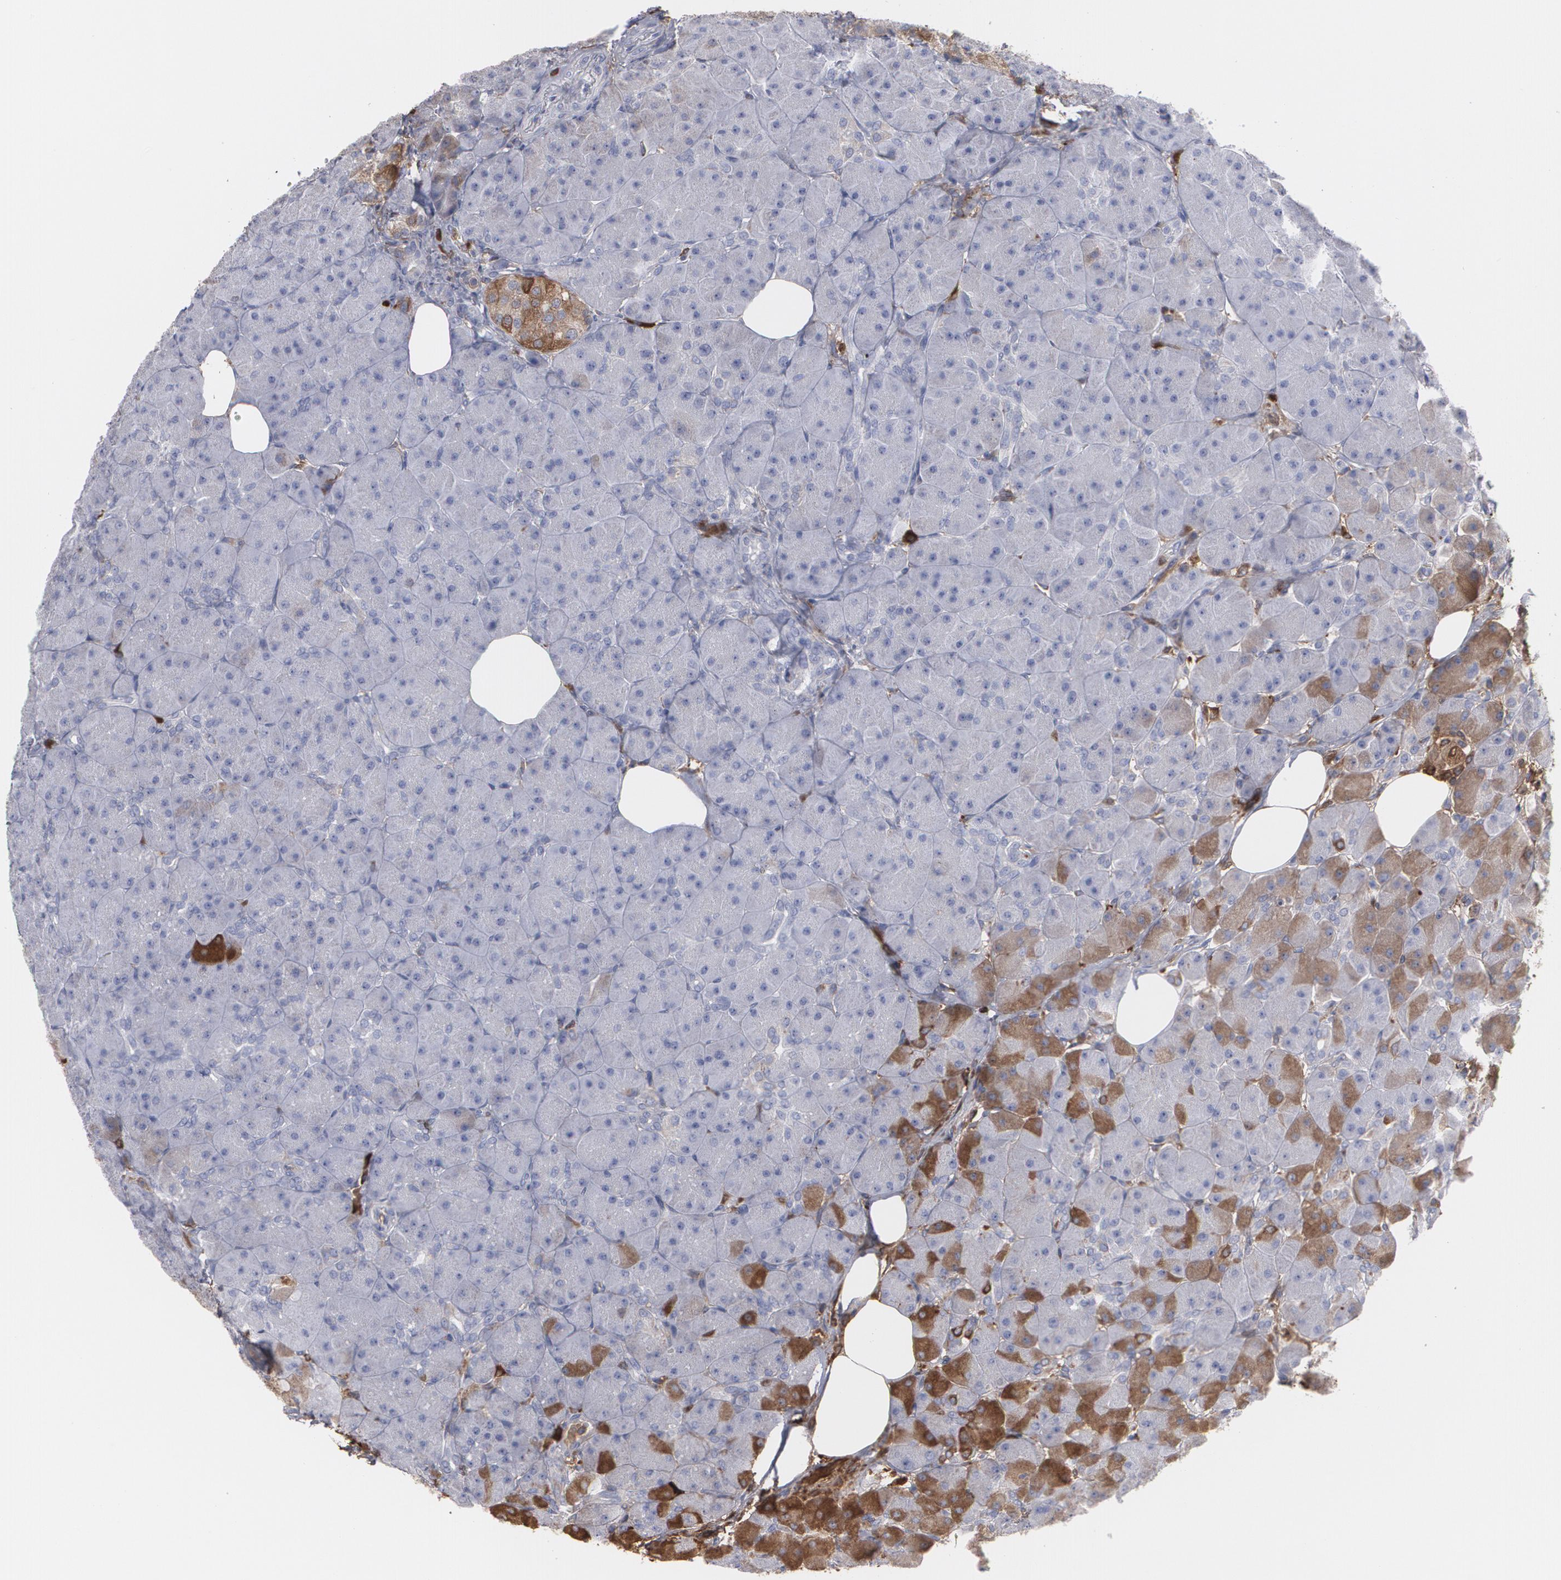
{"staining": {"intensity": "moderate", "quantity": "<25%", "location": "cytoplasmic/membranous"}, "tissue": "pancreas", "cell_type": "Exocrine glandular cells", "image_type": "normal", "snomed": [{"axis": "morphology", "description": "Normal tissue, NOS"}, {"axis": "topography", "description": "Pancreas"}], "caption": "Immunohistochemistry (IHC) staining of unremarkable pancreas, which demonstrates low levels of moderate cytoplasmic/membranous positivity in about <25% of exocrine glandular cells indicating moderate cytoplasmic/membranous protein staining. The staining was performed using DAB (3,3'-diaminobenzidine) (brown) for protein detection and nuclei were counterstained in hematoxylin (blue).", "gene": "ODC1", "patient": {"sex": "male", "age": 66}}